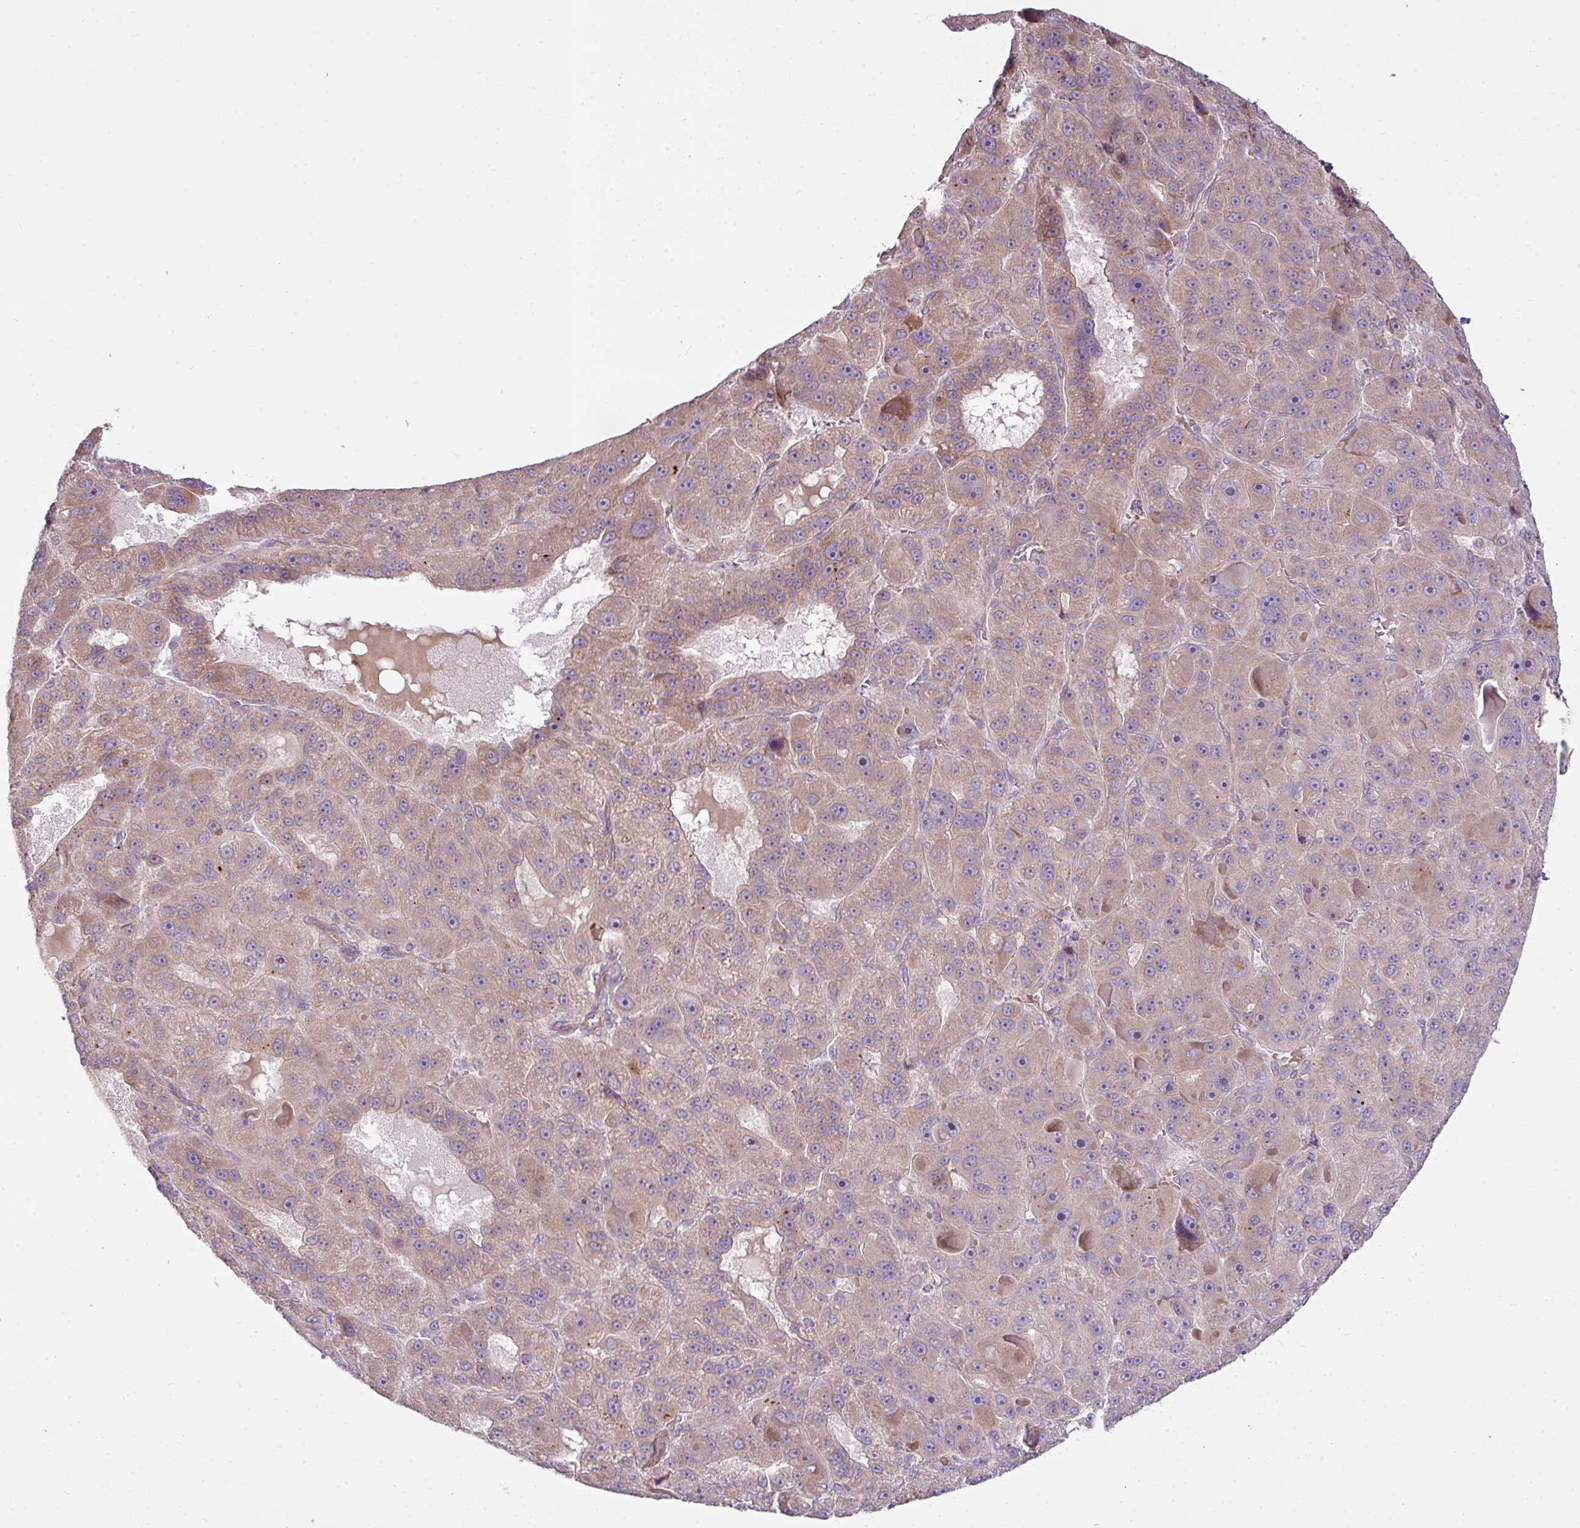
{"staining": {"intensity": "moderate", "quantity": "25%-75%", "location": "cytoplasmic/membranous"}, "tissue": "liver cancer", "cell_type": "Tumor cells", "image_type": "cancer", "snomed": [{"axis": "morphology", "description": "Carcinoma, Hepatocellular, NOS"}, {"axis": "topography", "description": "Liver"}], "caption": "High-power microscopy captured an immunohistochemistry image of hepatocellular carcinoma (liver), revealing moderate cytoplasmic/membranous positivity in about 25%-75% of tumor cells.", "gene": "COX18", "patient": {"sex": "male", "age": 76}}